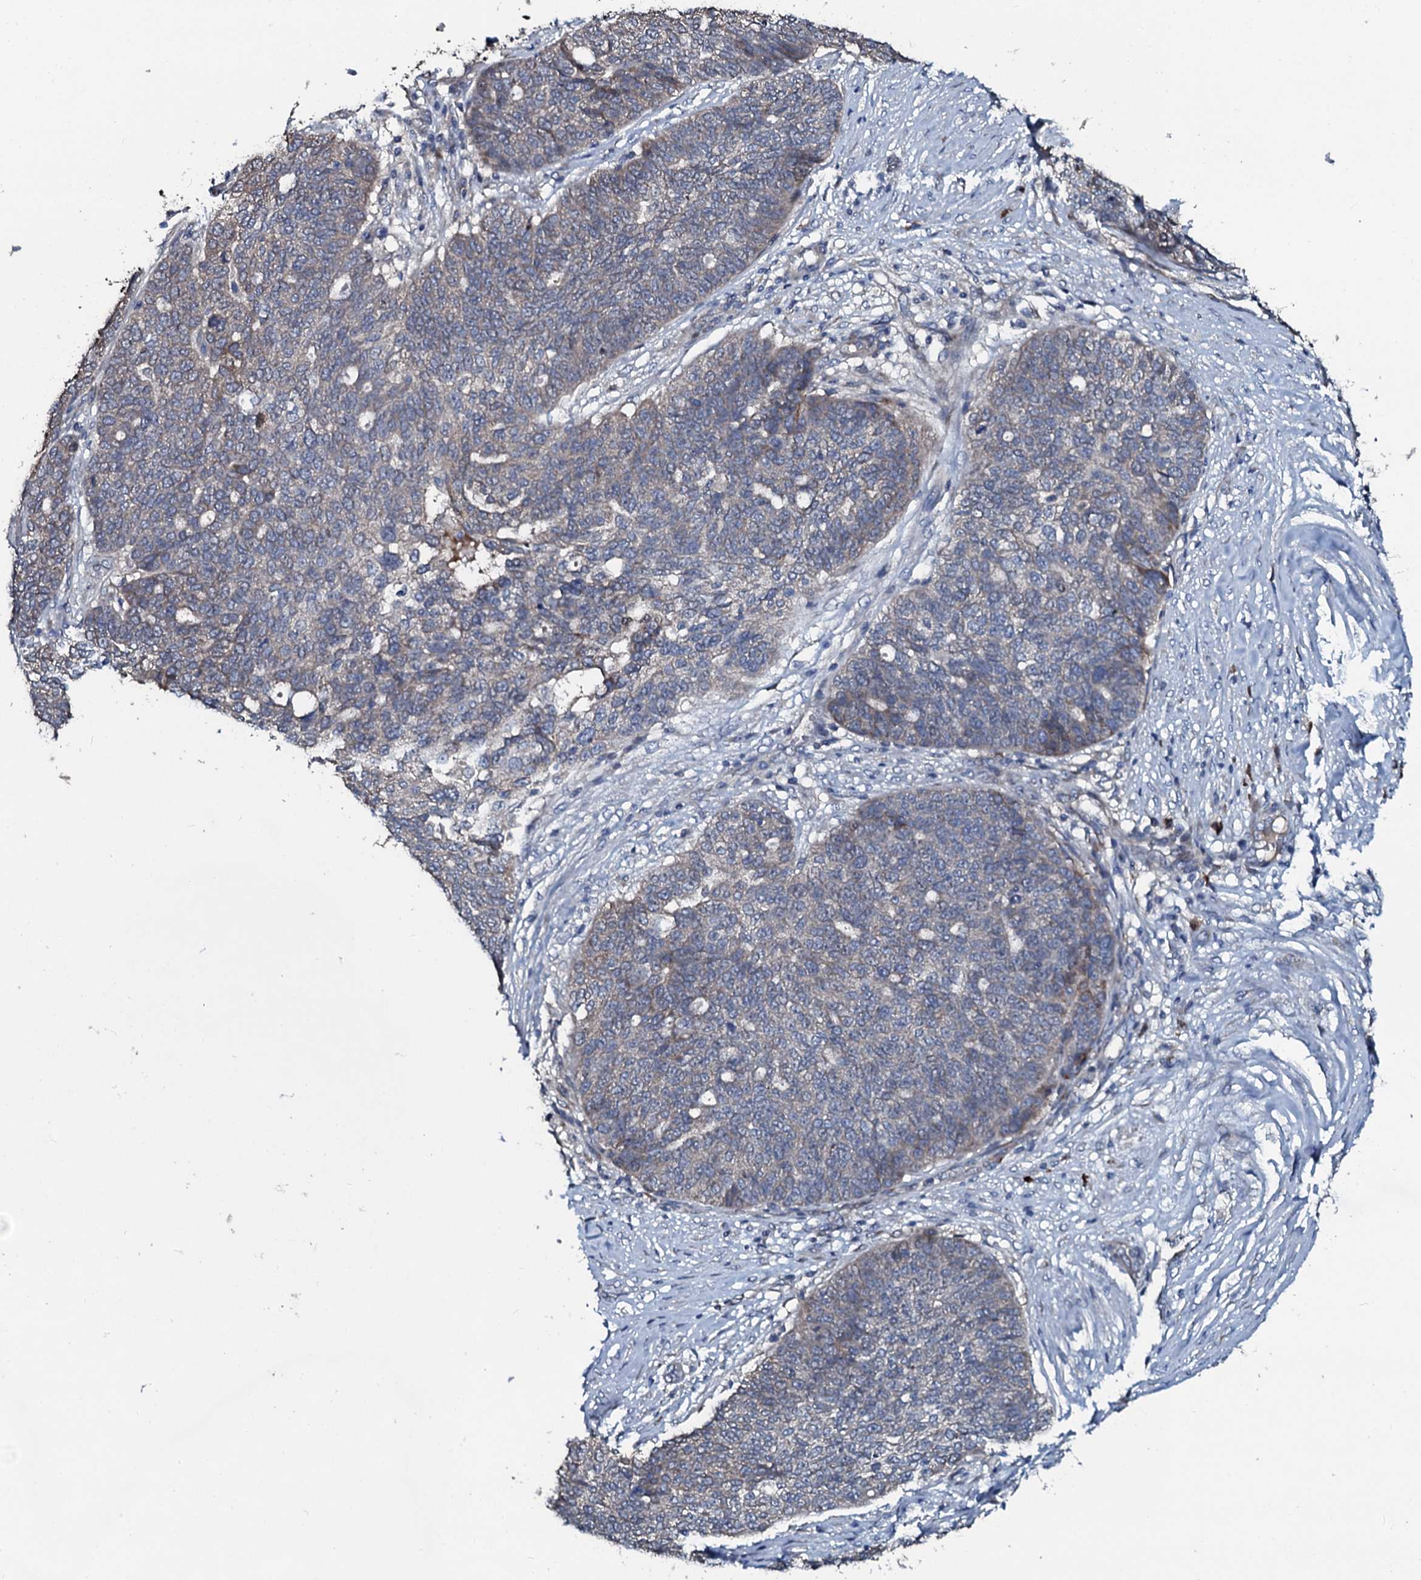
{"staining": {"intensity": "weak", "quantity": "<25%", "location": "cytoplasmic/membranous"}, "tissue": "ovarian cancer", "cell_type": "Tumor cells", "image_type": "cancer", "snomed": [{"axis": "morphology", "description": "Cystadenocarcinoma, serous, NOS"}, {"axis": "topography", "description": "Ovary"}], "caption": "This is an immunohistochemistry (IHC) histopathology image of human ovarian serous cystadenocarcinoma. There is no expression in tumor cells.", "gene": "IL12B", "patient": {"sex": "female", "age": 59}}